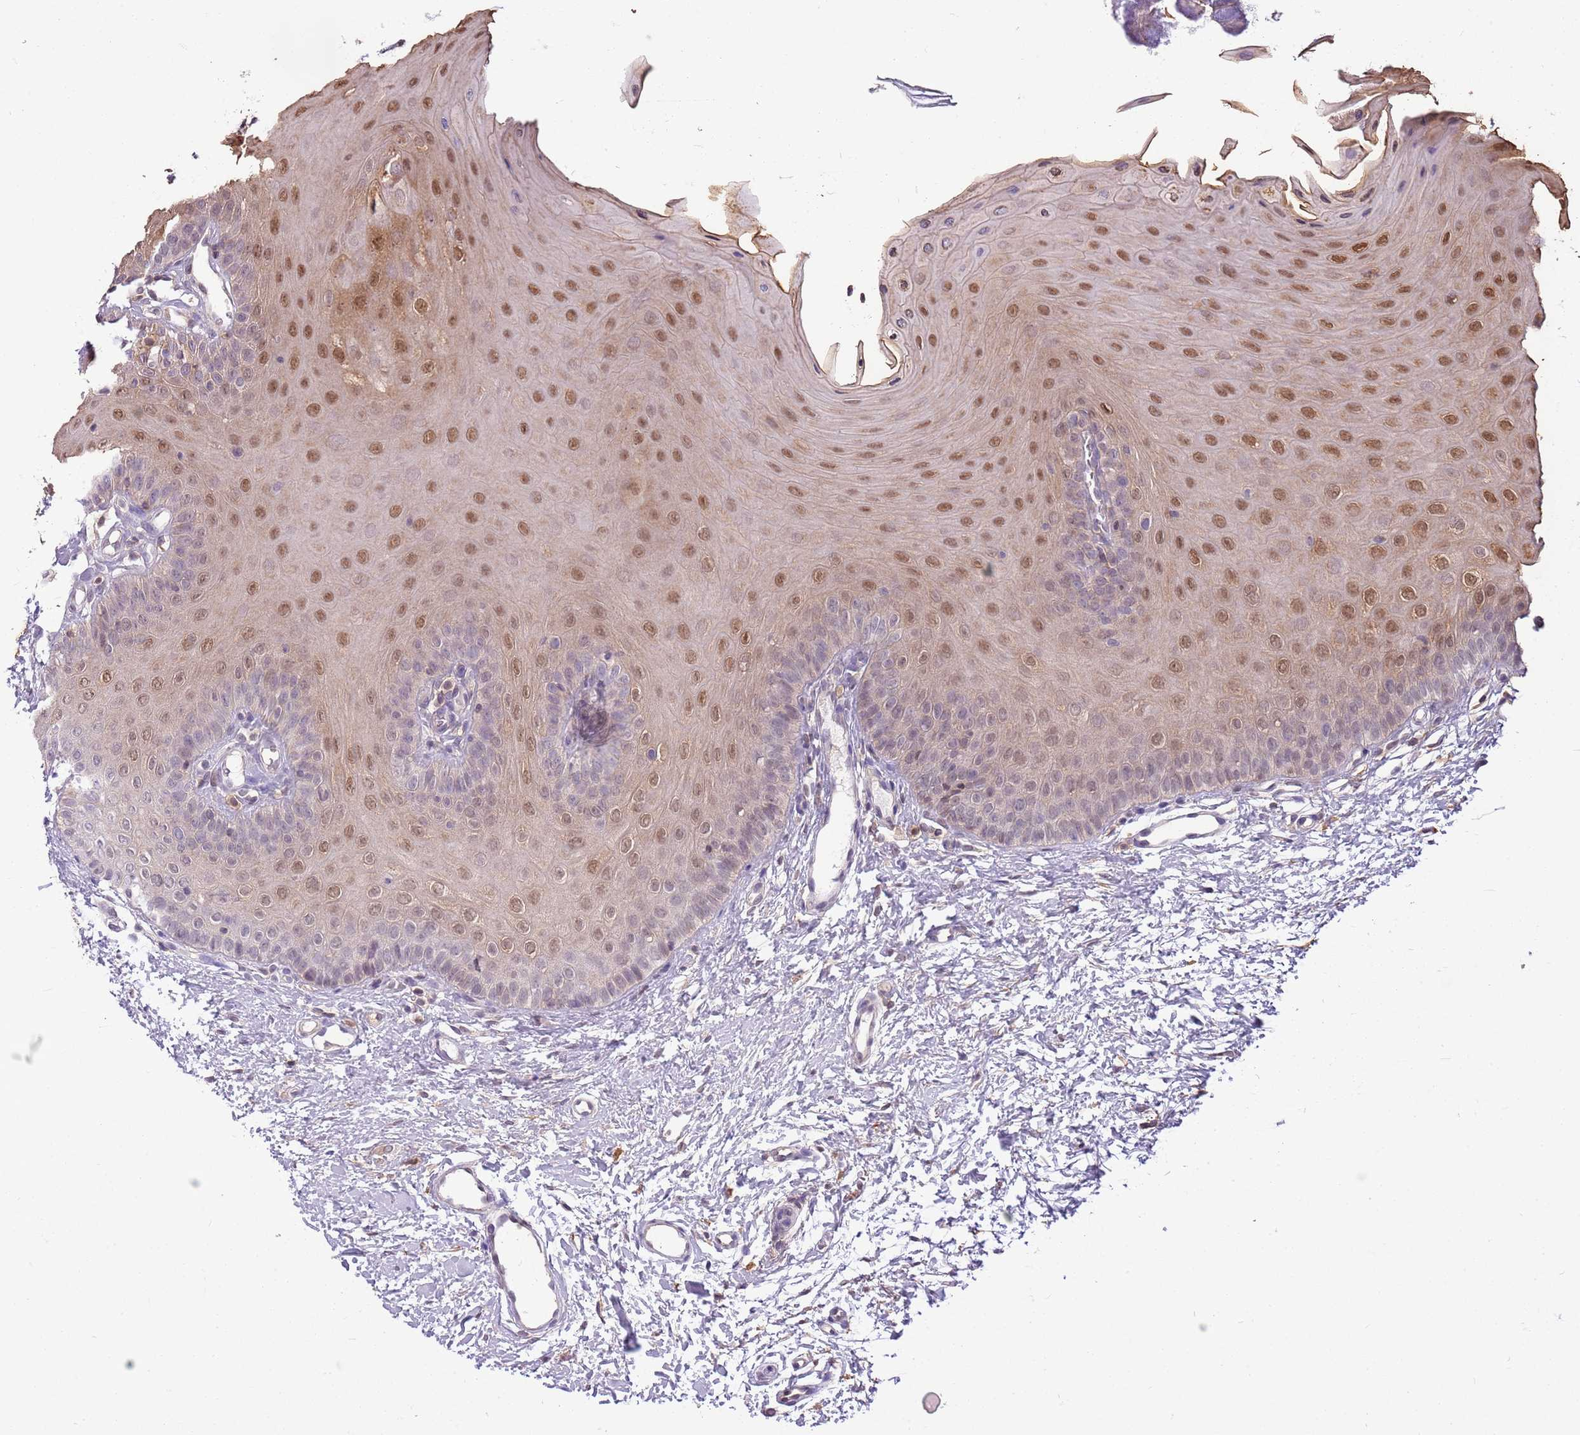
{"staining": {"intensity": "moderate", "quantity": ">75%", "location": "nuclear"}, "tissue": "oral mucosa", "cell_type": "Squamous epithelial cells", "image_type": "normal", "snomed": [{"axis": "morphology", "description": "Normal tissue, NOS"}, {"axis": "topography", "description": "Oral tissue"}], "caption": "Immunohistochemistry (IHC) staining of normal oral mucosa, which displays medium levels of moderate nuclear positivity in about >75% of squamous epithelial cells indicating moderate nuclear protein staining. The staining was performed using DAB (3,3'-diaminobenzidine) (brown) for protein detection and nuclei were counterstained in hematoxylin (blue).", "gene": "DHX32", "patient": {"sex": "female", "age": 68}}